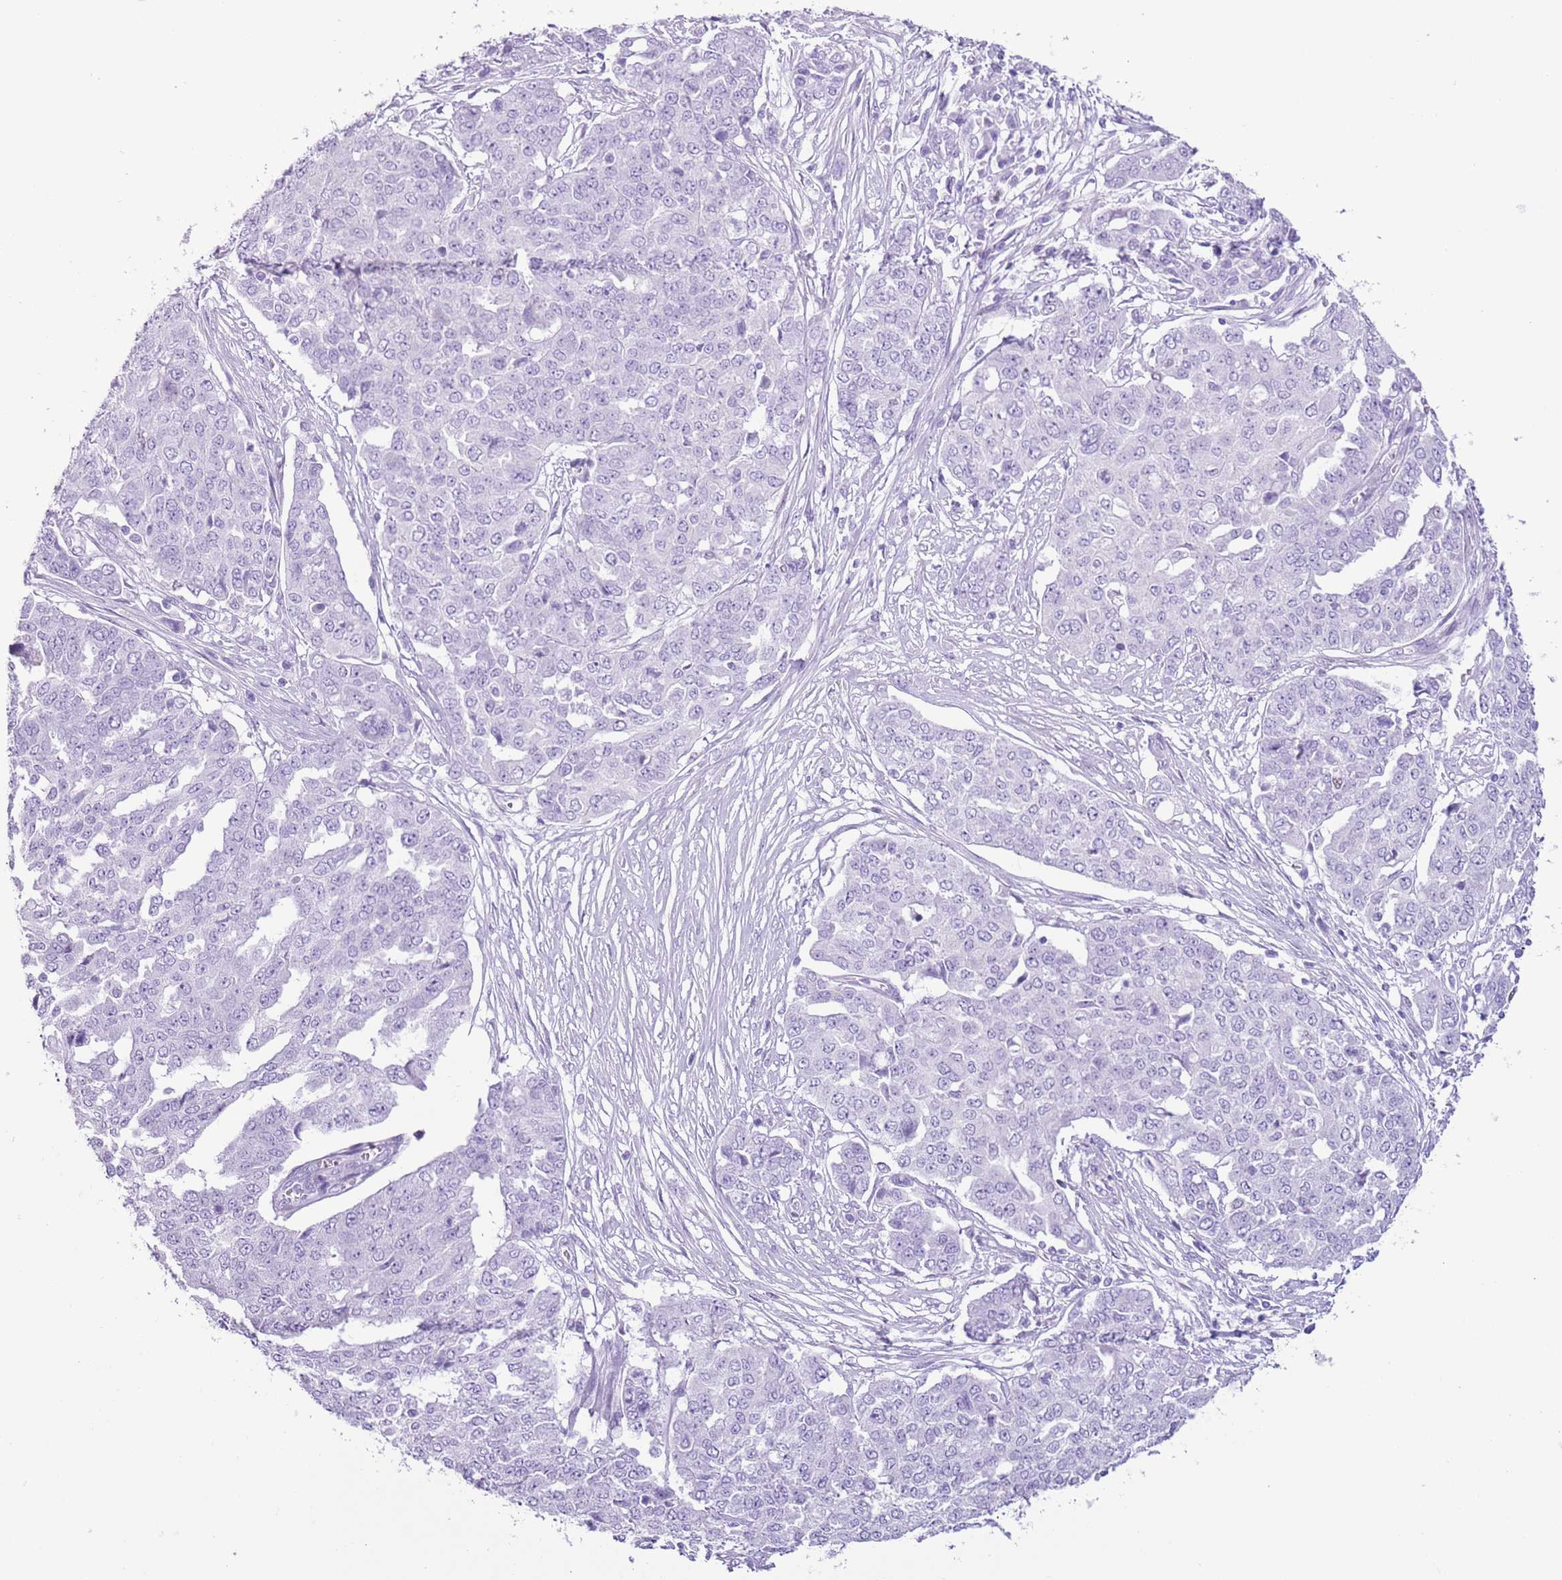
{"staining": {"intensity": "negative", "quantity": "none", "location": "none"}, "tissue": "ovarian cancer", "cell_type": "Tumor cells", "image_type": "cancer", "snomed": [{"axis": "morphology", "description": "Cystadenocarcinoma, serous, NOS"}, {"axis": "topography", "description": "Soft tissue"}, {"axis": "topography", "description": "Ovary"}], "caption": "Ovarian cancer (serous cystadenocarcinoma) was stained to show a protein in brown. There is no significant expression in tumor cells.", "gene": "SLC7A14", "patient": {"sex": "female", "age": 57}}